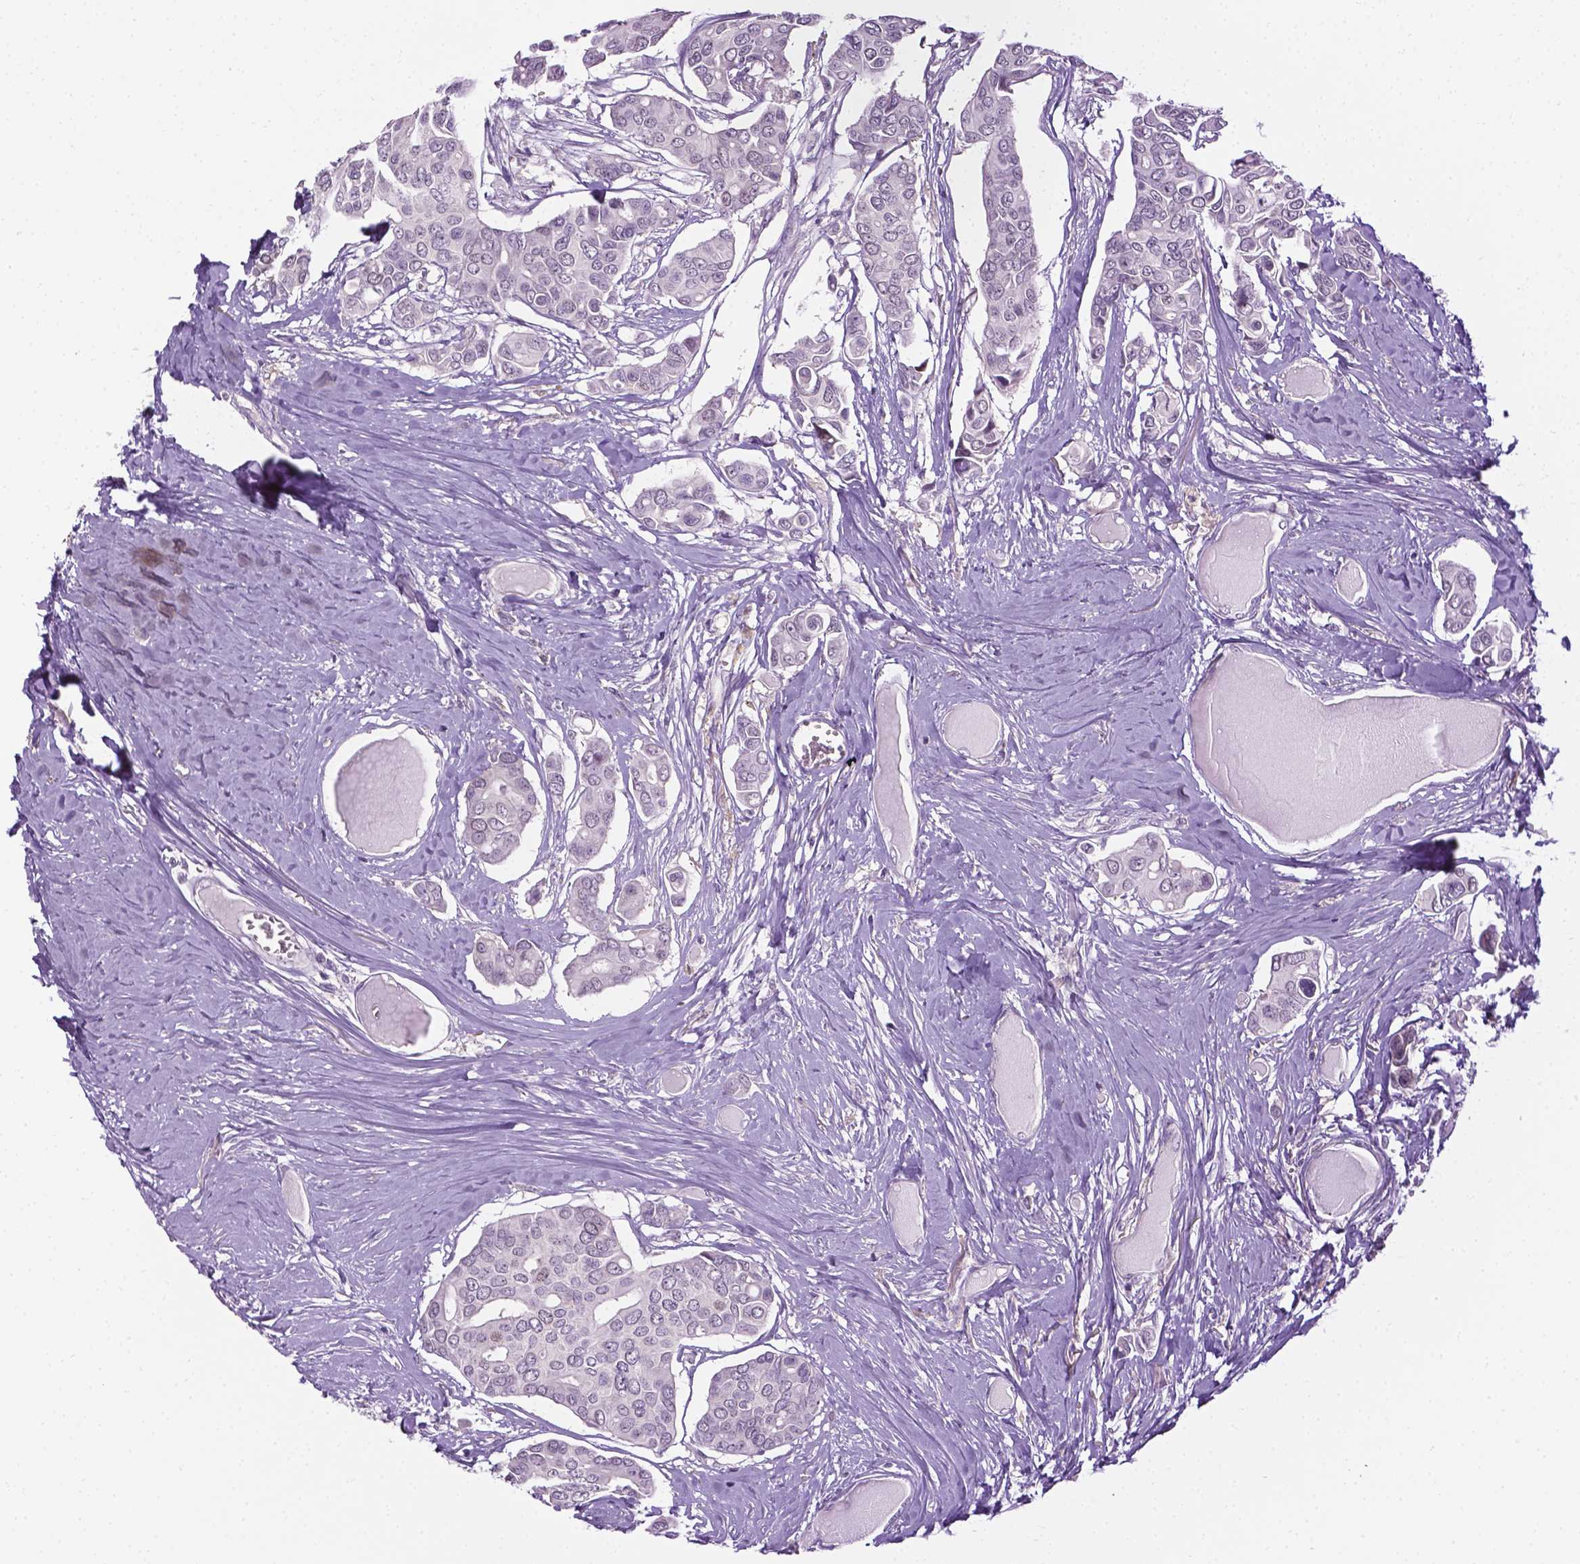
{"staining": {"intensity": "negative", "quantity": "none", "location": "none"}, "tissue": "breast cancer", "cell_type": "Tumor cells", "image_type": "cancer", "snomed": [{"axis": "morphology", "description": "Duct carcinoma"}, {"axis": "topography", "description": "Breast"}], "caption": "This is an immunohistochemistry (IHC) histopathology image of breast cancer (invasive ductal carcinoma). There is no staining in tumor cells.", "gene": "DENND4A", "patient": {"sex": "female", "age": 54}}